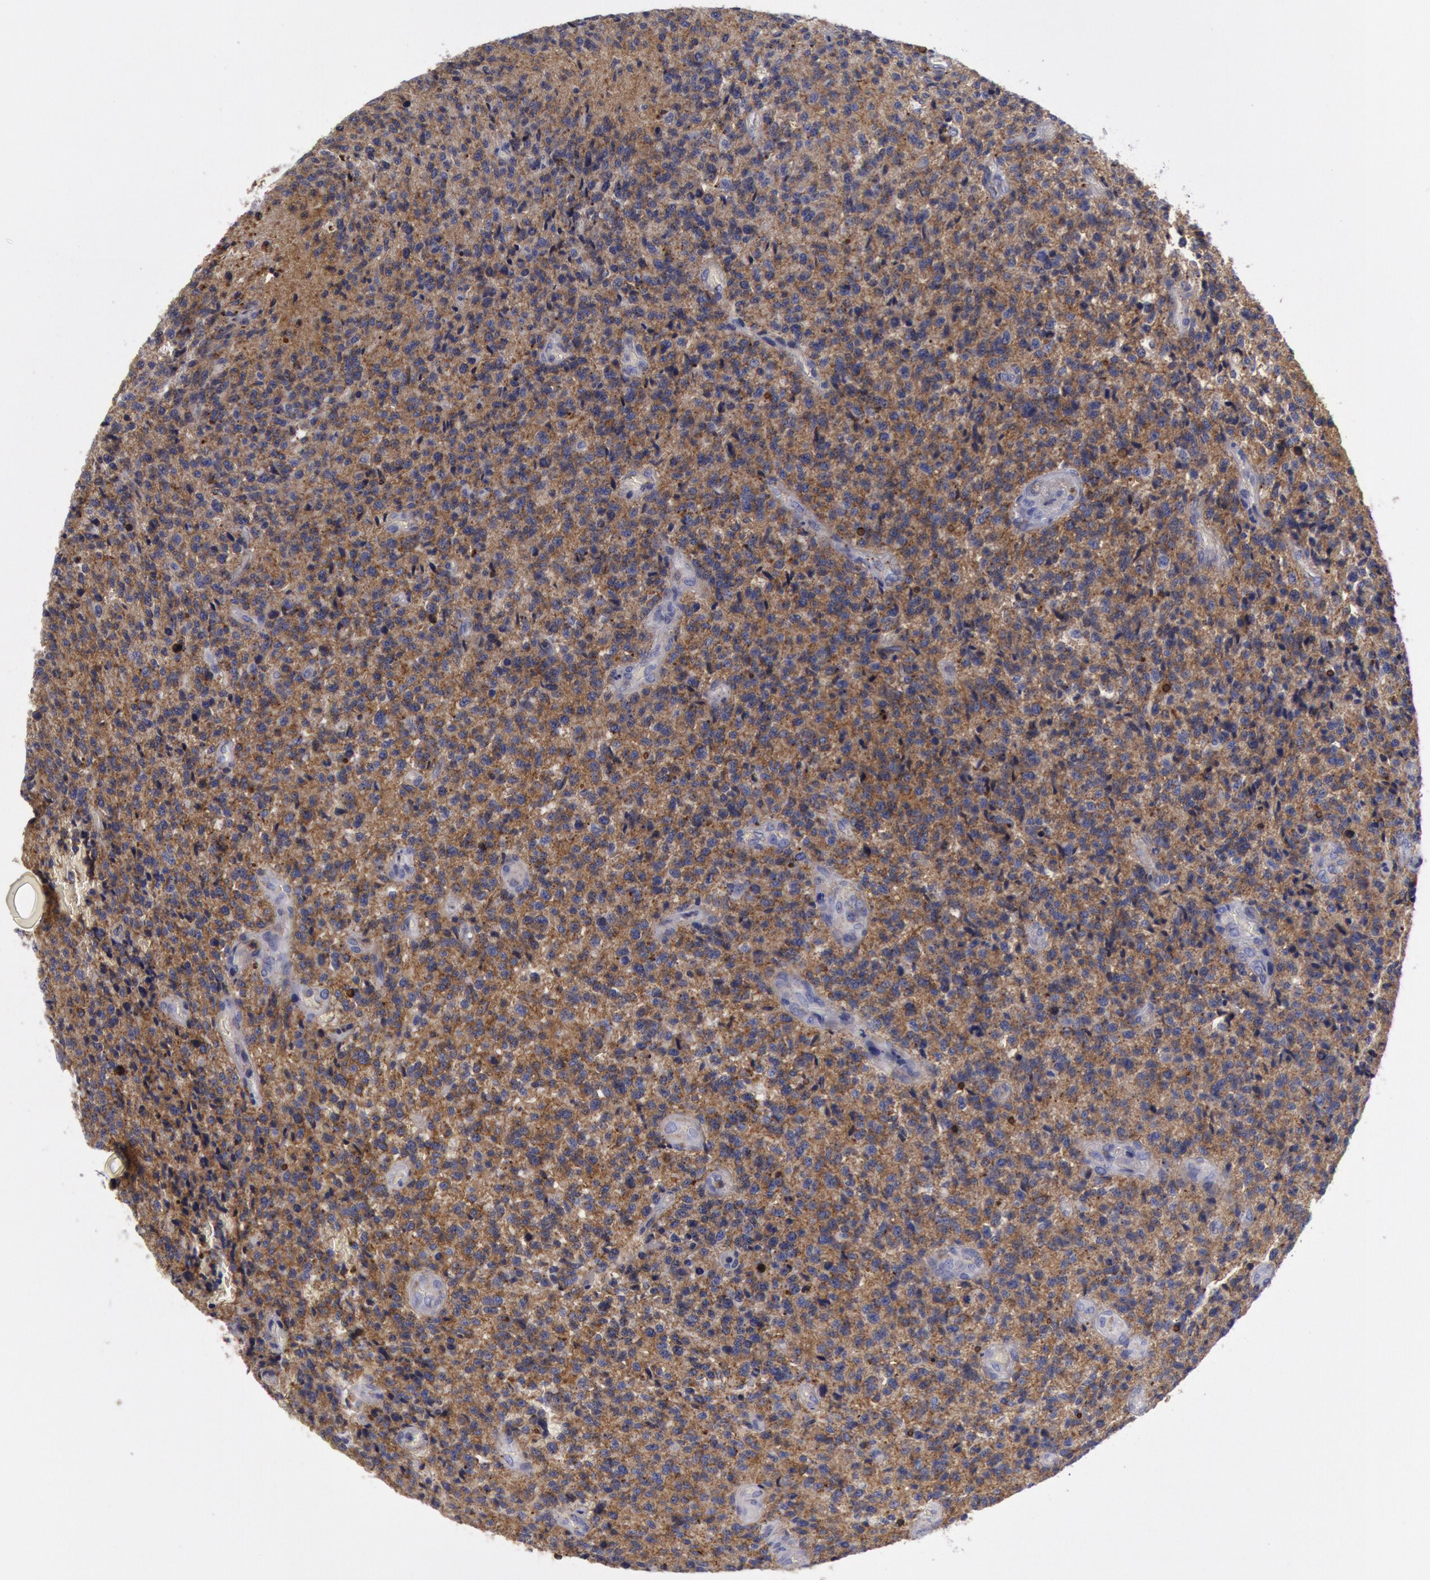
{"staining": {"intensity": "negative", "quantity": "none", "location": "none"}, "tissue": "glioma", "cell_type": "Tumor cells", "image_type": "cancer", "snomed": [{"axis": "morphology", "description": "Glioma, malignant, High grade"}, {"axis": "topography", "description": "Brain"}], "caption": "This photomicrograph is of high-grade glioma (malignant) stained with immunohistochemistry (IHC) to label a protein in brown with the nuclei are counter-stained blue. There is no positivity in tumor cells.", "gene": "FLOT1", "patient": {"sex": "male", "age": 36}}